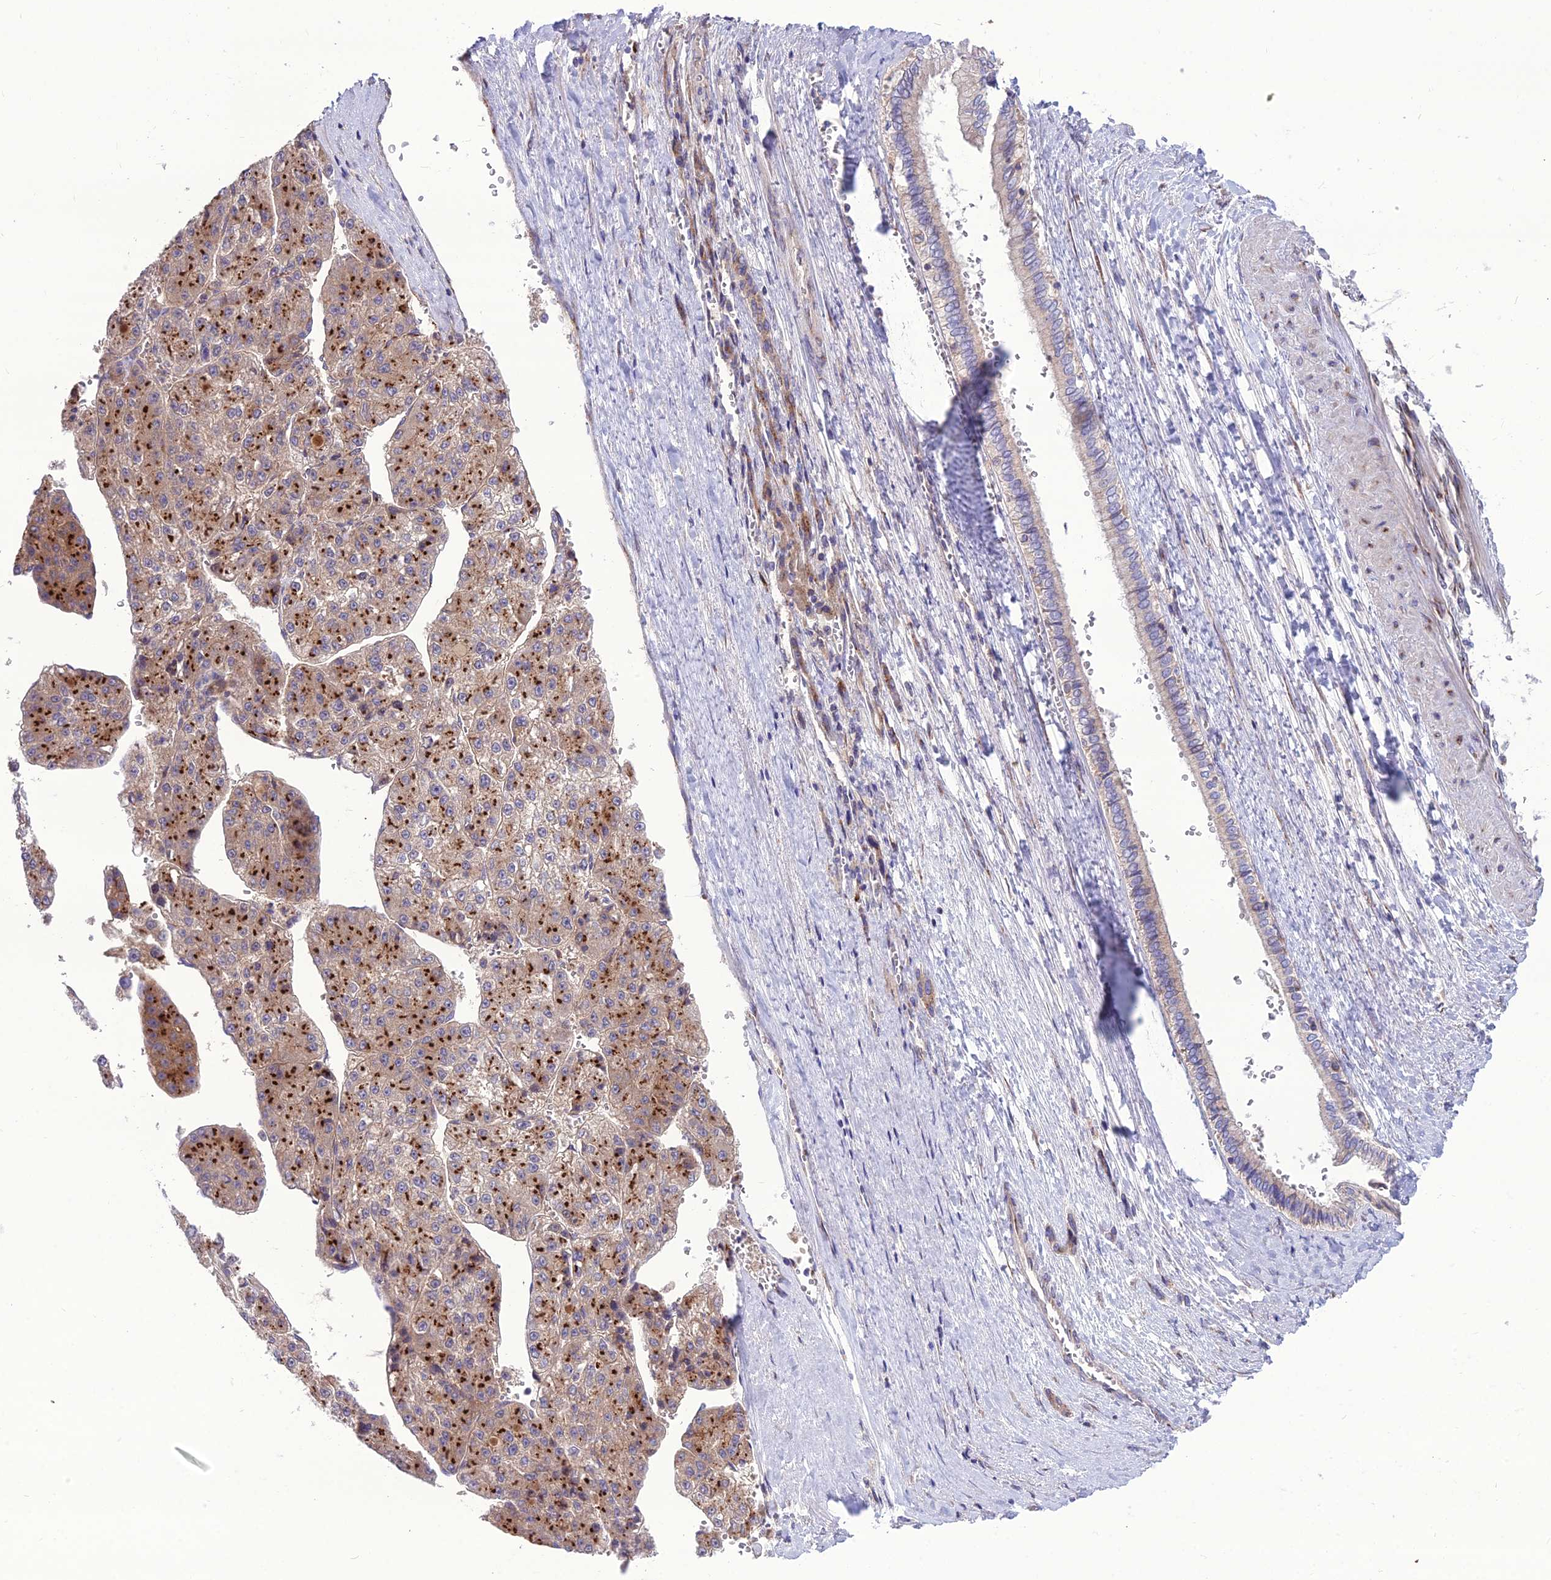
{"staining": {"intensity": "strong", "quantity": "25%-75%", "location": "cytoplasmic/membranous"}, "tissue": "liver cancer", "cell_type": "Tumor cells", "image_type": "cancer", "snomed": [{"axis": "morphology", "description": "Carcinoma, Hepatocellular, NOS"}, {"axis": "topography", "description": "Liver"}], "caption": "Brown immunohistochemical staining in human liver cancer (hepatocellular carcinoma) demonstrates strong cytoplasmic/membranous expression in approximately 25%-75% of tumor cells.", "gene": "SPRYD7", "patient": {"sex": "female", "age": 73}}